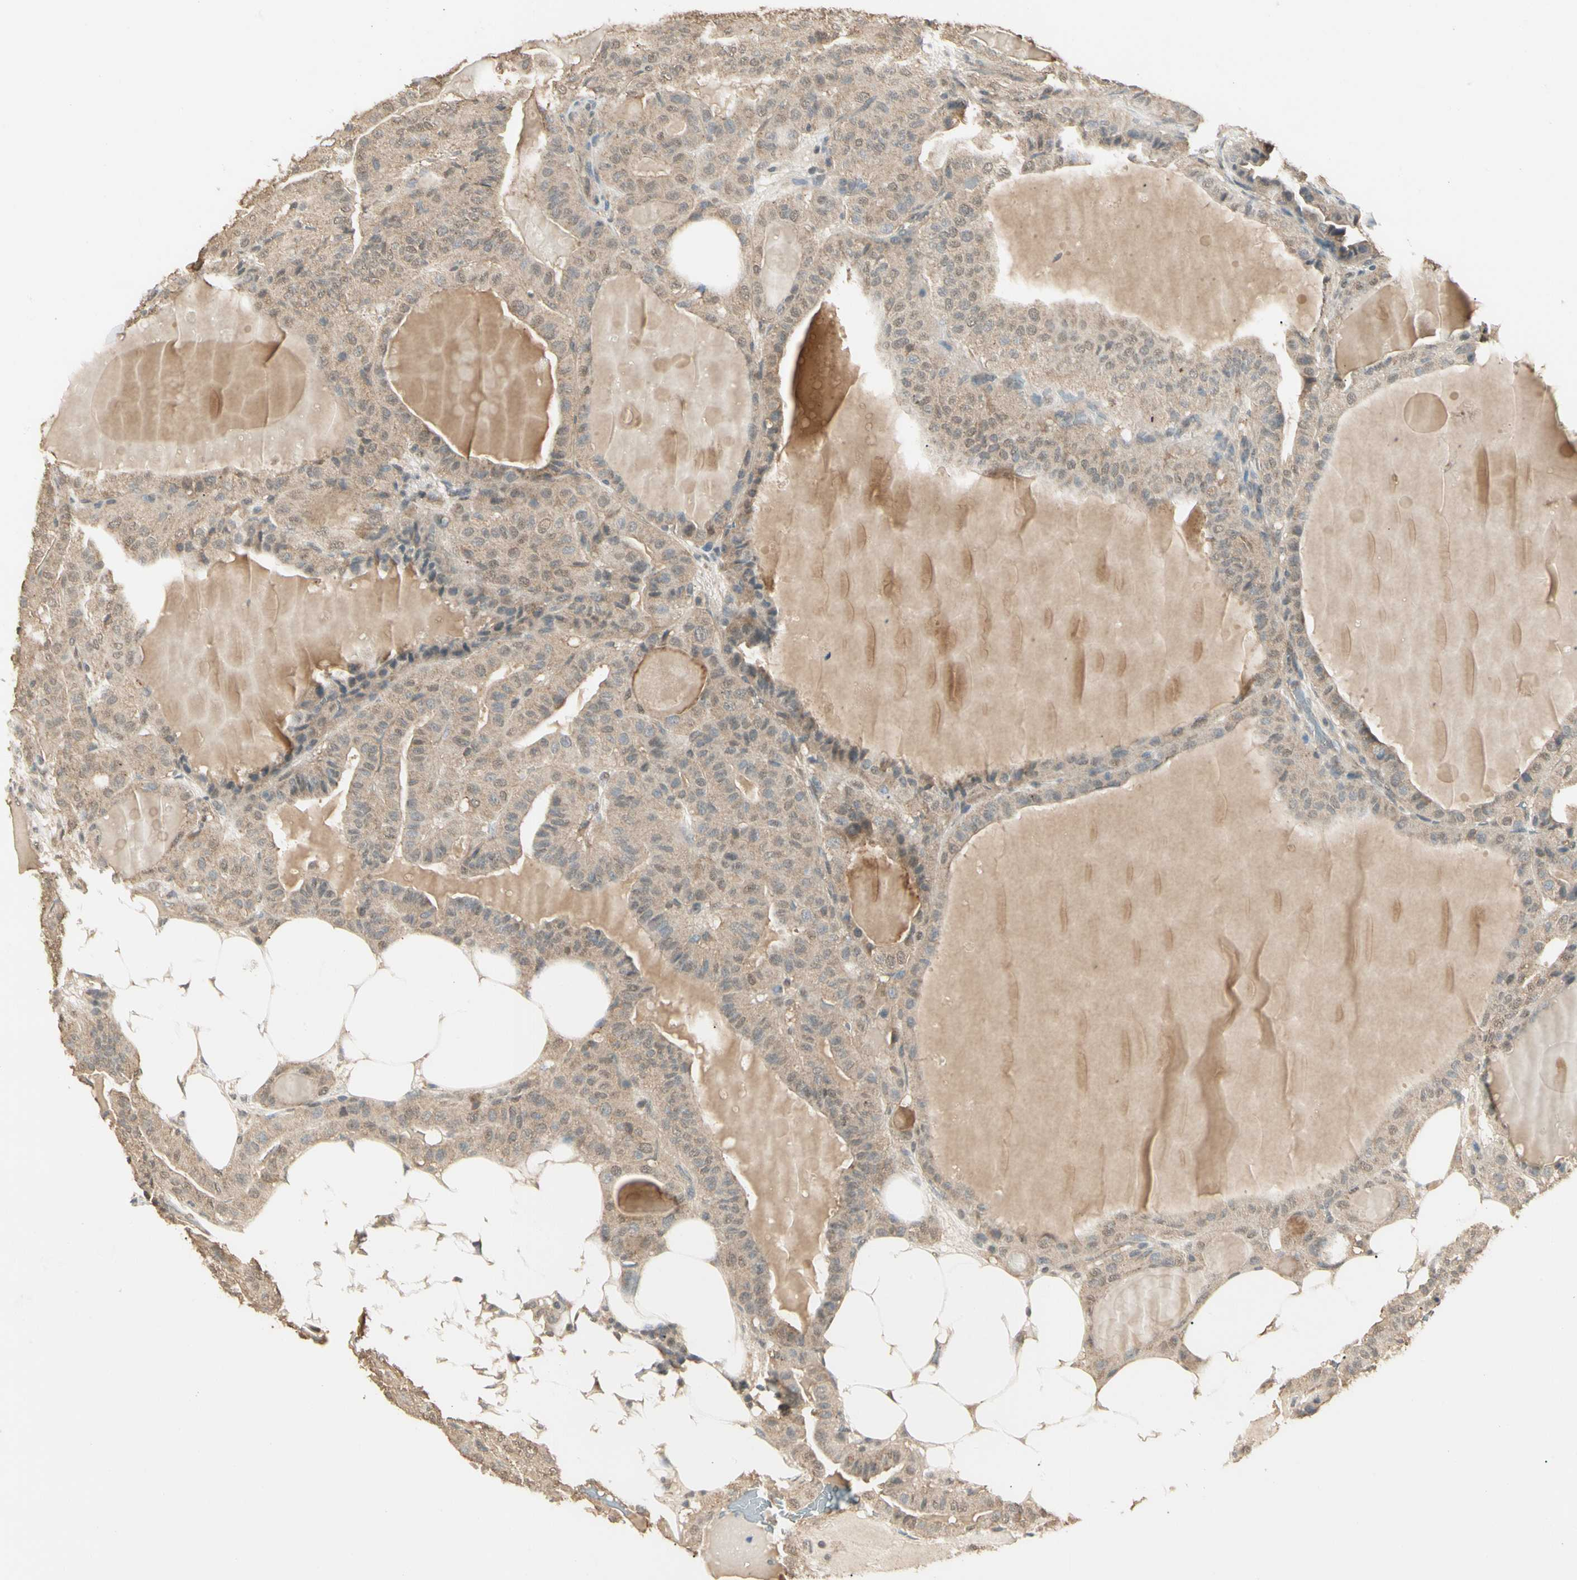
{"staining": {"intensity": "weak", "quantity": ">75%", "location": "cytoplasmic/membranous"}, "tissue": "thyroid cancer", "cell_type": "Tumor cells", "image_type": "cancer", "snomed": [{"axis": "morphology", "description": "Papillary adenocarcinoma, NOS"}, {"axis": "topography", "description": "Thyroid gland"}], "caption": "Weak cytoplasmic/membranous positivity is present in about >75% of tumor cells in thyroid papillary adenocarcinoma.", "gene": "SGCA", "patient": {"sex": "male", "age": 77}}